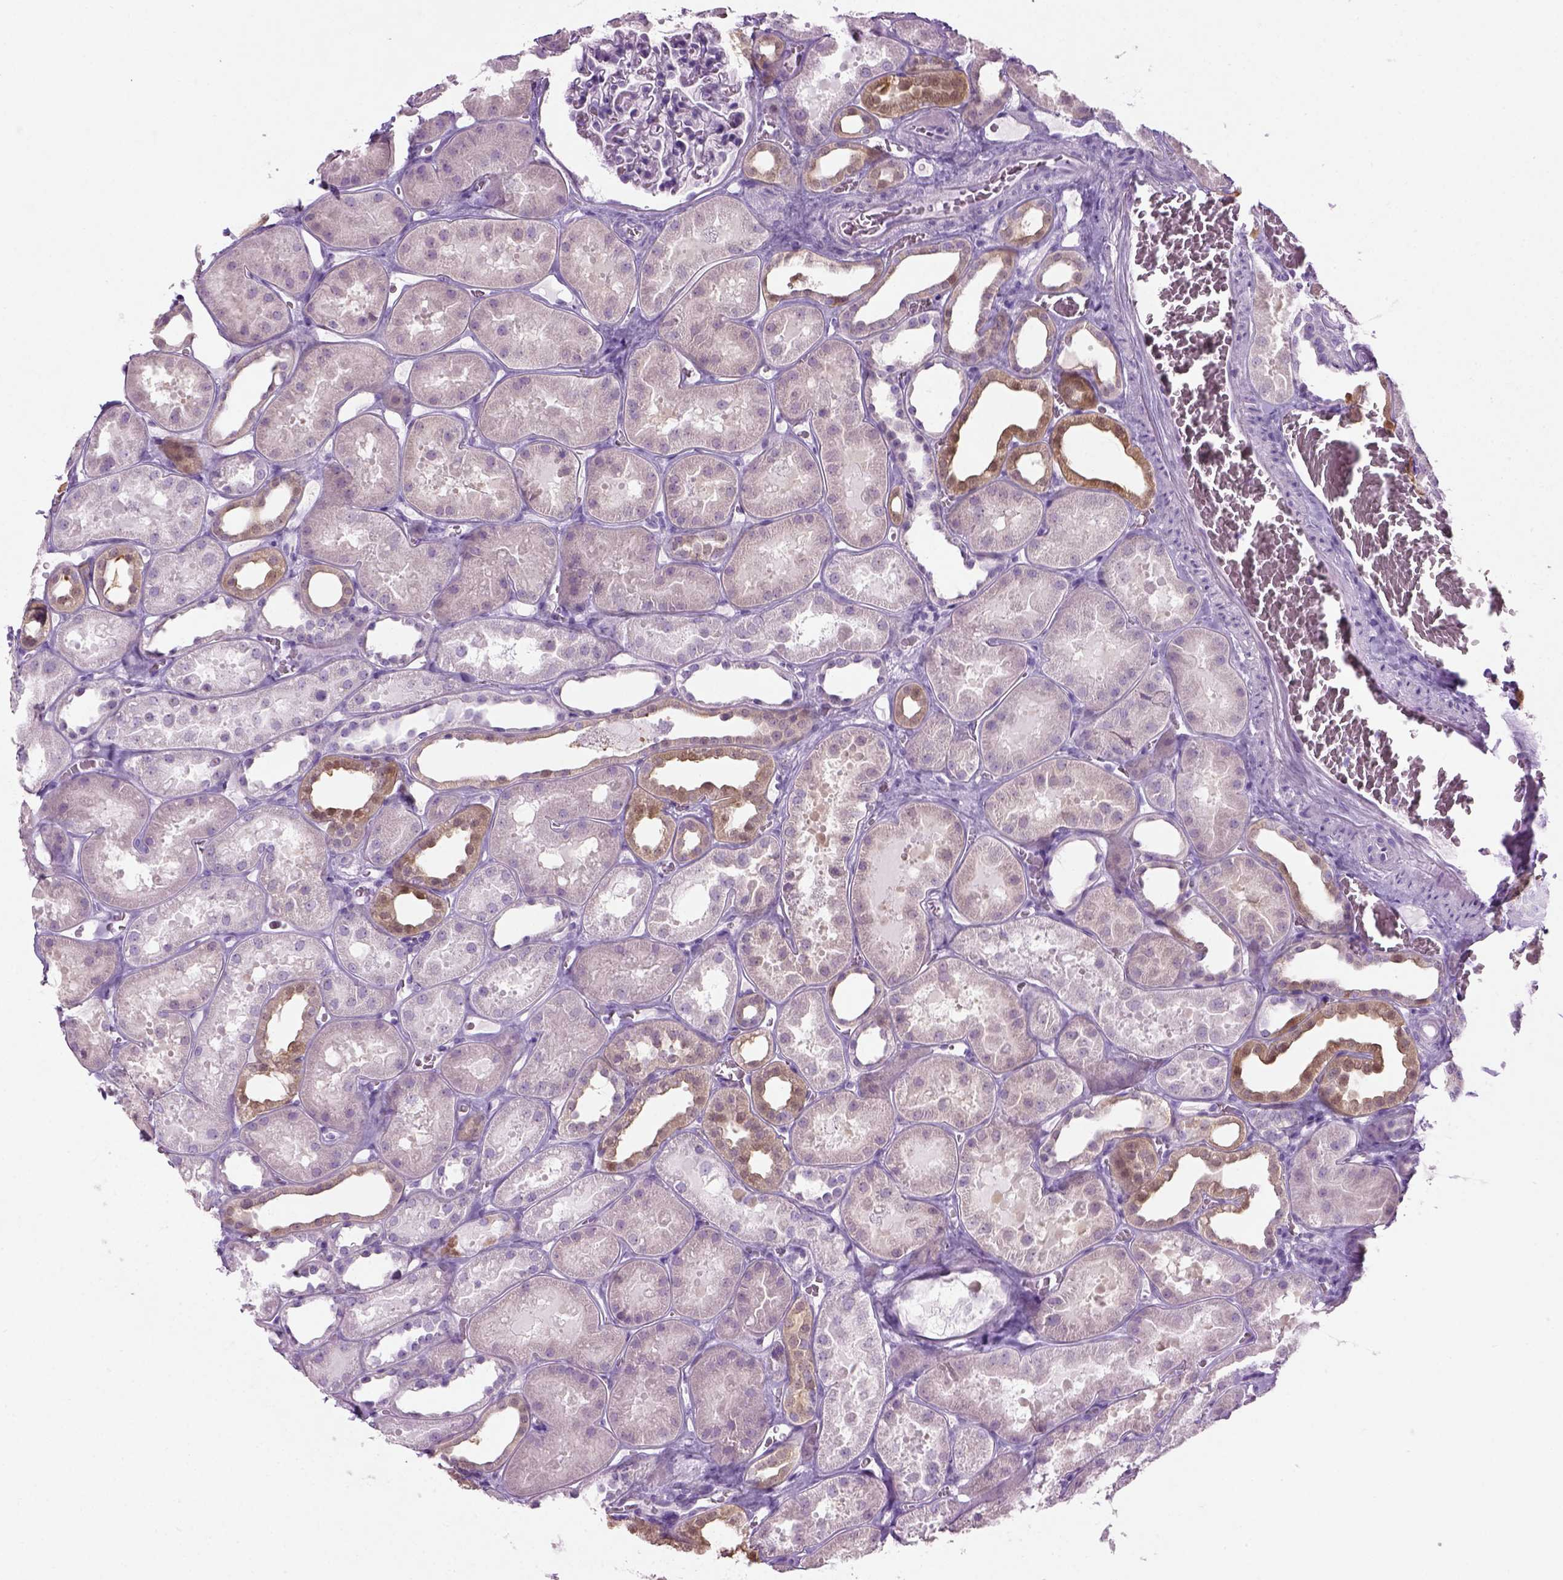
{"staining": {"intensity": "negative", "quantity": "none", "location": "none"}, "tissue": "kidney", "cell_type": "Cells in glomeruli", "image_type": "normal", "snomed": [{"axis": "morphology", "description": "Normal tissue, NOS"}, {"axis": "topography", "description": "Kidney"}], "caption": "A histopathology image of human kidney is negative for staining in cells in glomeruli. Nuclei are stained in blue.", "gene": "CIBAR2", "patient": {"sex": "female", "age": 41}}